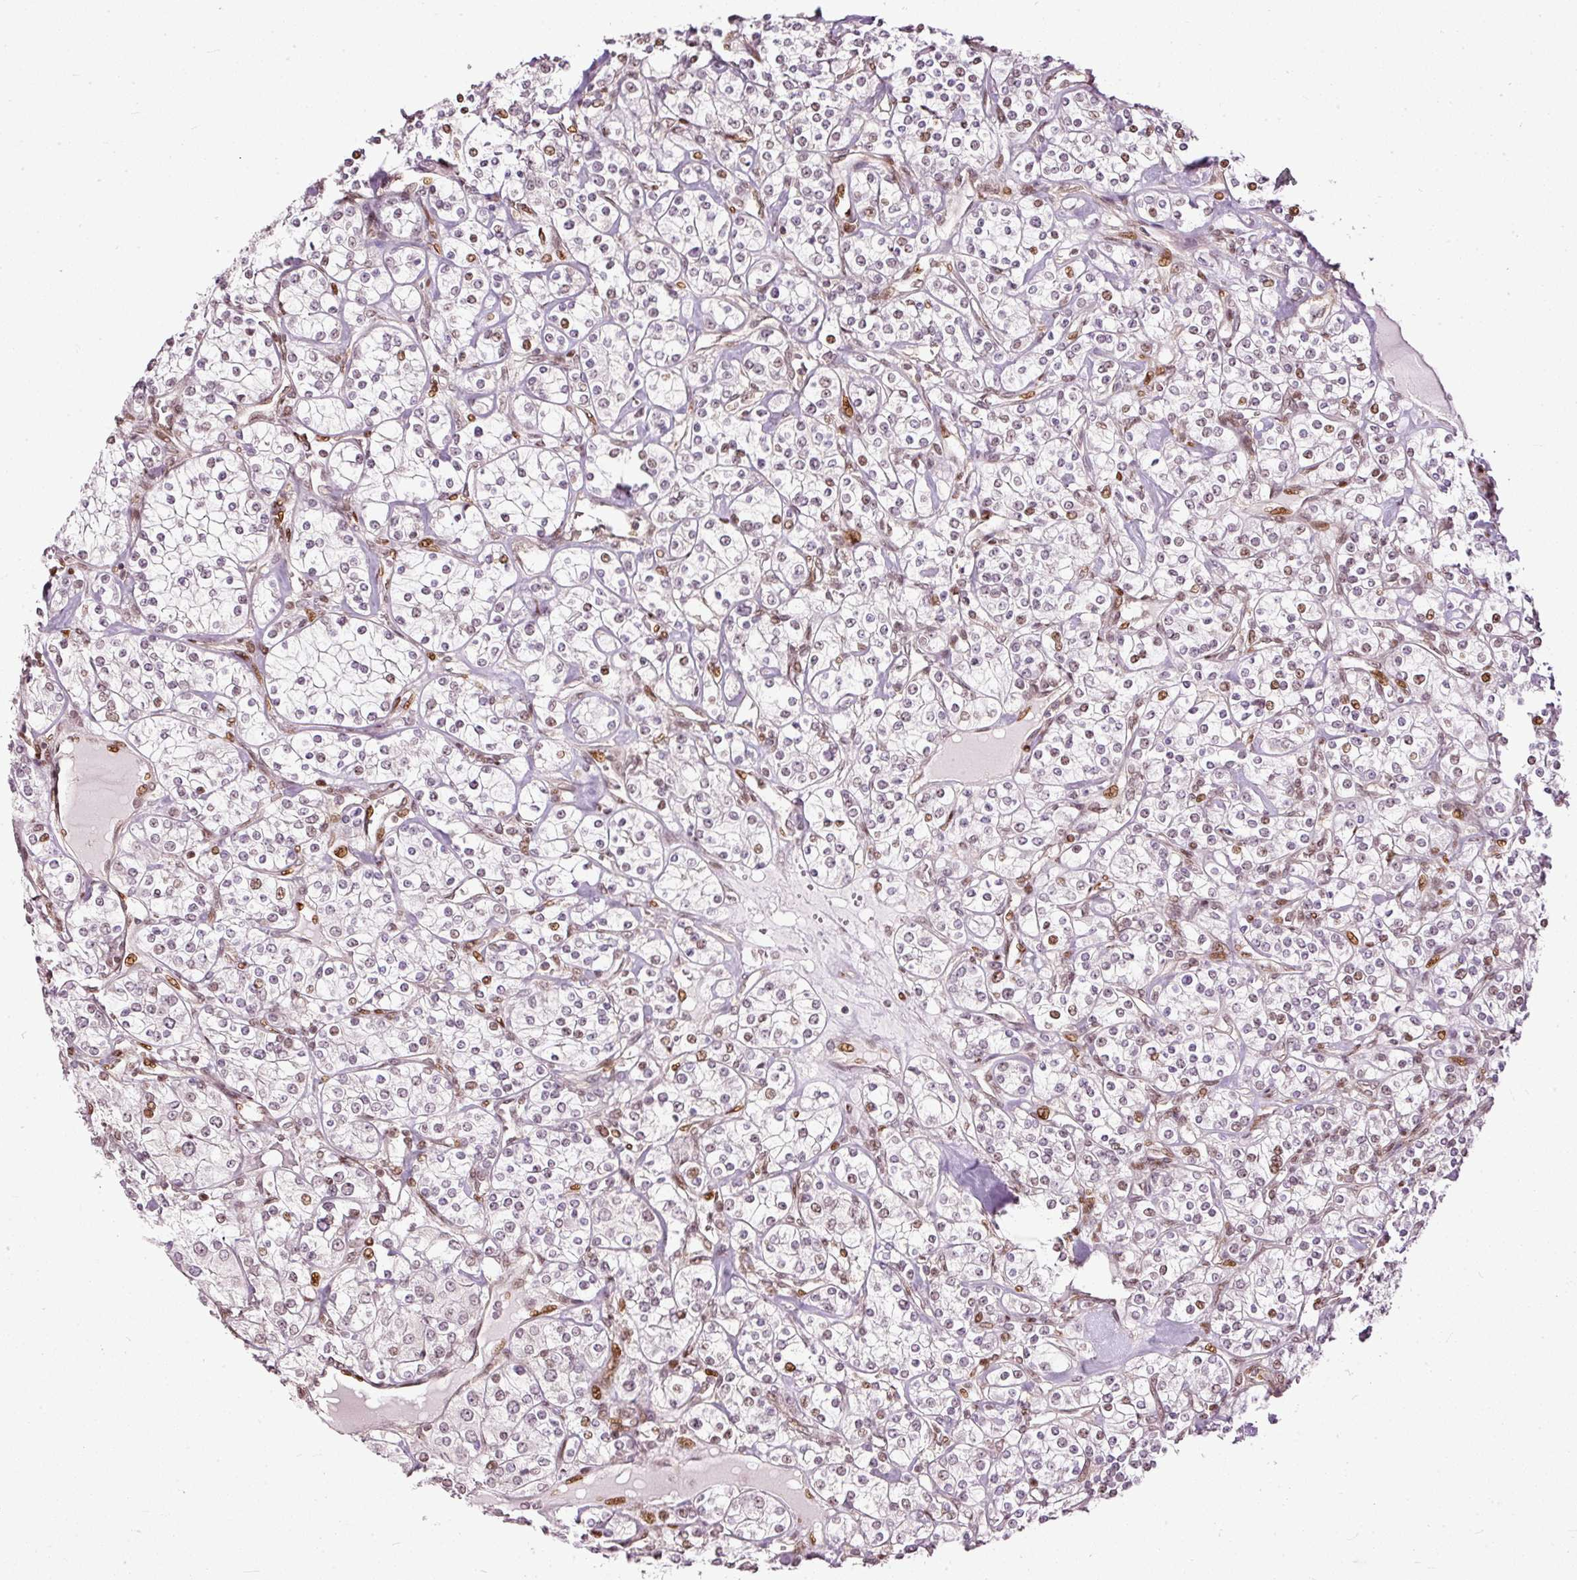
{"staining": {"intensity": "moderate", "quantity": "<25%", "location": "nuclear"}, "tissue": "renal cancer", "cell_type": "Tumor cells", "image_type": "cancer", "snomed": [{"axis": "morphology", "description": "Adenocarcinoma, NOS"}, {"axis": "topography", "description": "Kidney"}], "caption": "Protein staining exhibits moderate nuclear staining in about <25% of tumor cells in adenocarcinoma (renal).", "gene": "ZNF778", "patient": {"sex": "male", "age": 77}}